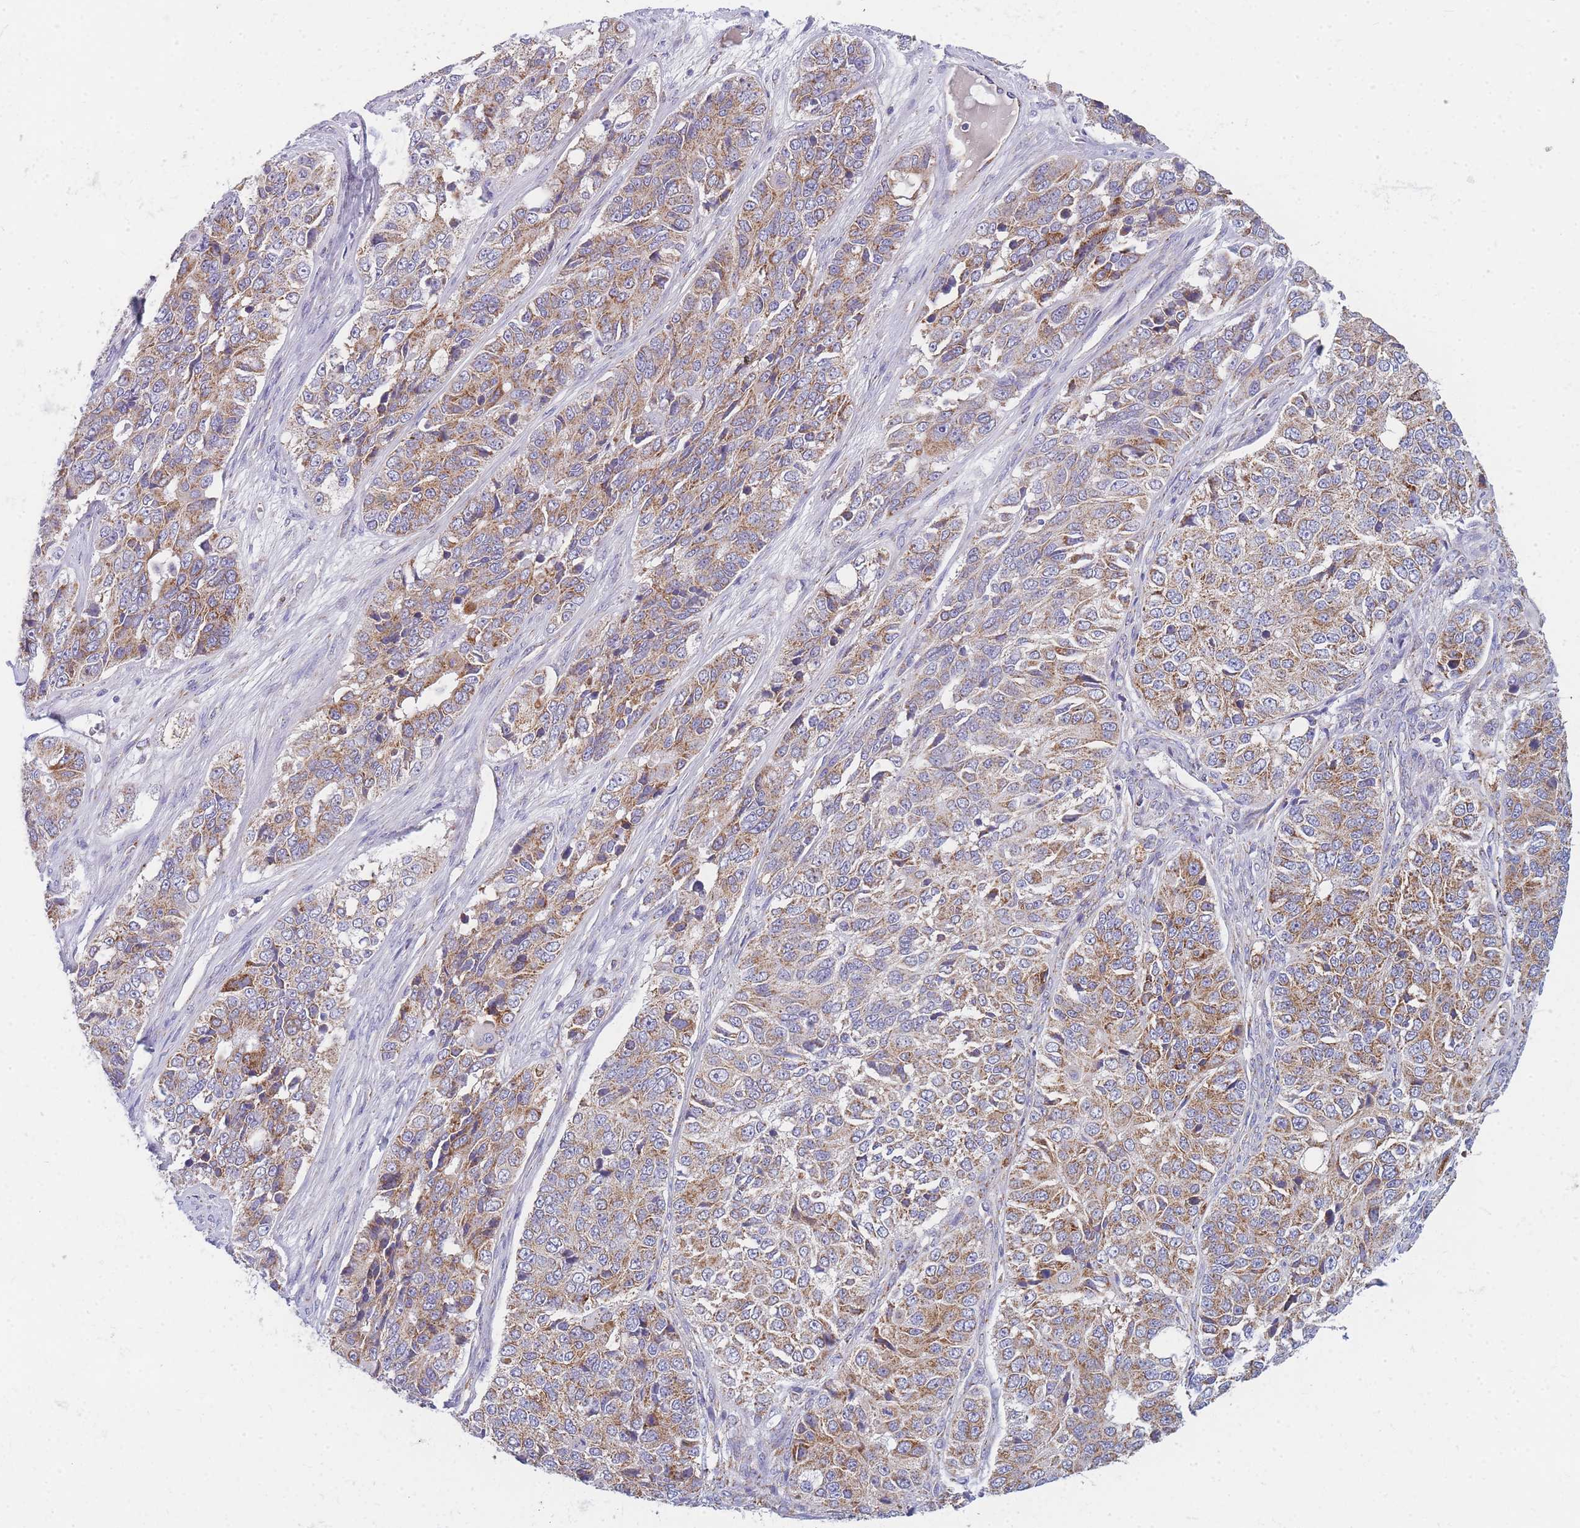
{"staining": {"intensity": "moderate", "quantity": ">75%", "location": "cytoplasmic/membranous"}, "tissue": "ovarian cancer", "cell_type": "Tumor cells", "image_type": "cancer", "snomed": [{"axis": "morphology", "description": "Carcinoma, endometroid"}, {"axis": "topography", "description": "Ovary"}], "caption": "Immunohistochemistry of ovarian endometroid carcinoma shows medium levels of moderate cytoplasmic/membranous positivity in about >75% of tumor cells.", "gene": "MRPS11", "patient": {"sex": "female", "age": 51}}